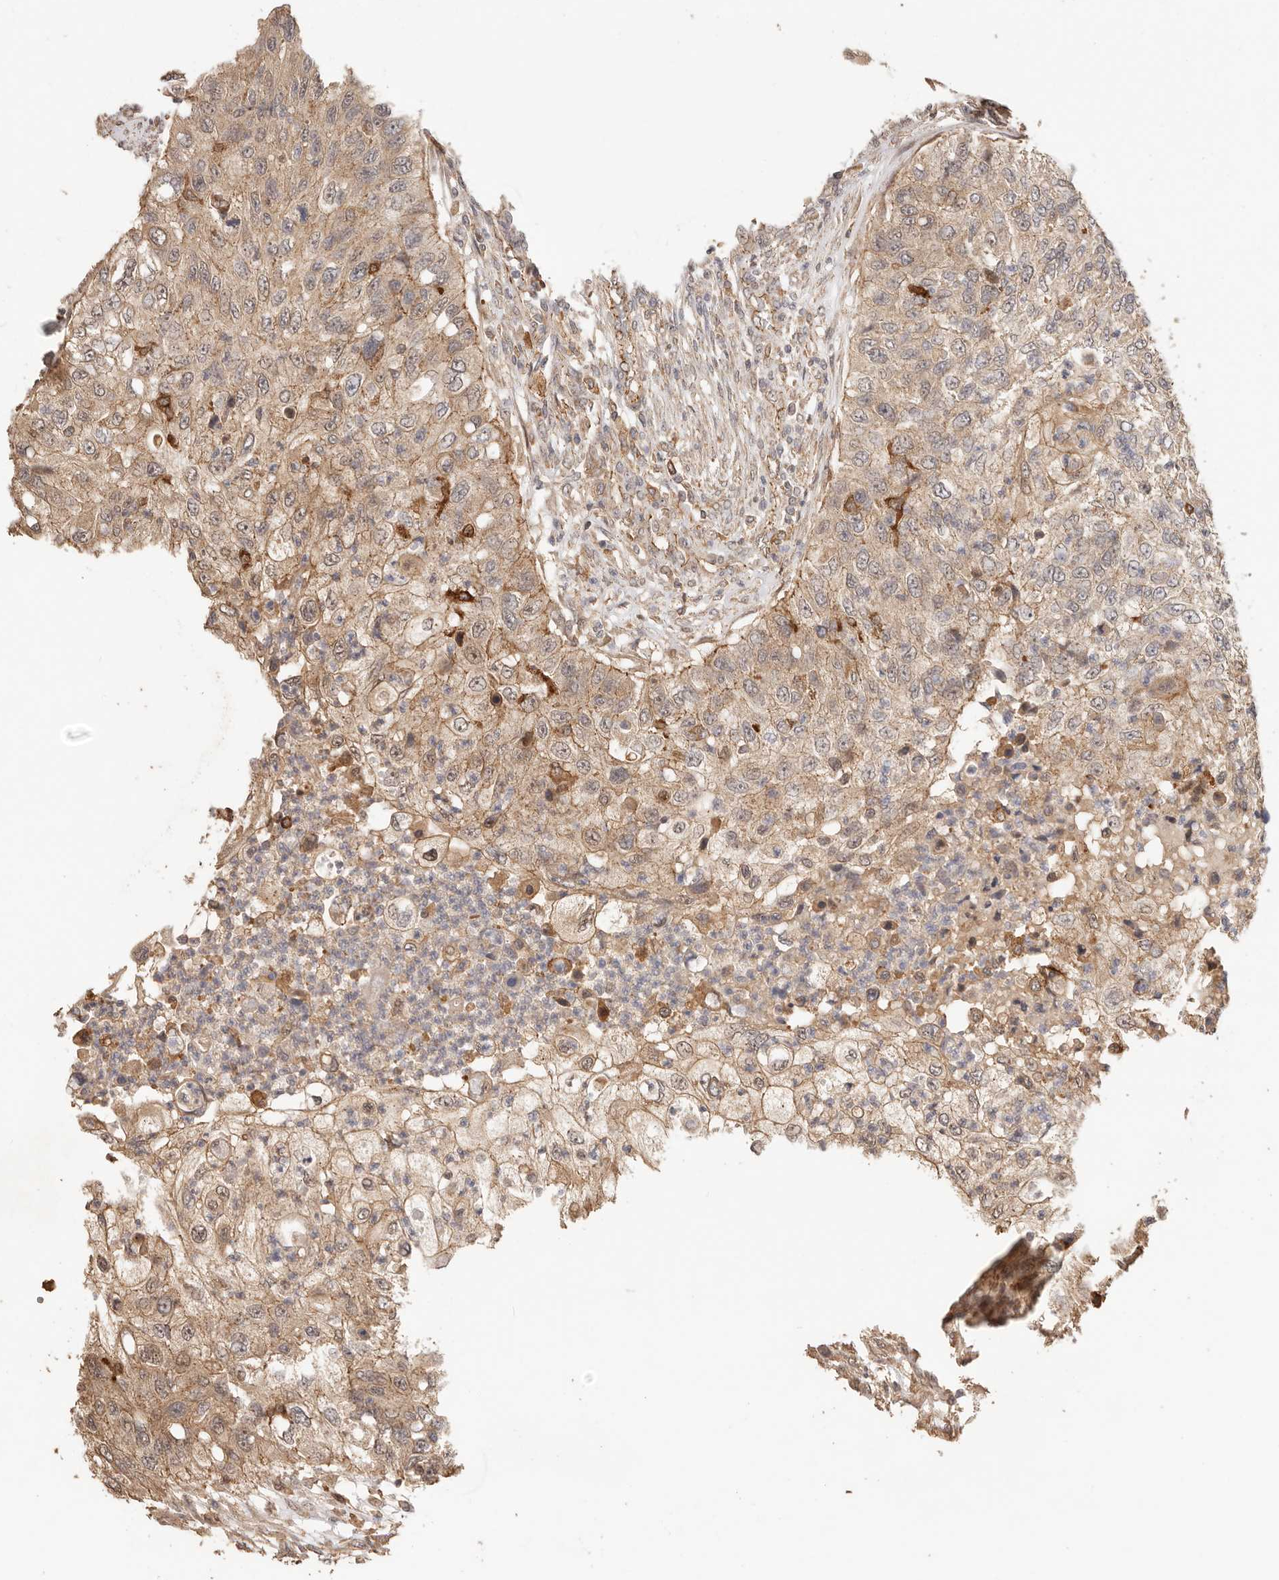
{"staining": {"intensity": "weak", "quantity": ">75%", "location": "cytoplasmic/membranous"}, "tissue": "urothelial cancer", "cell_type": "Tumor cells", "image_type": "cancer", "snomed": [{"axis": "morphology", "description": "Urothelial carcinoma, High grade"}, {"axis": "topography", "description": "Urinary bladder"}], "caption": "A histopathology image of high-grade urothelial carcinoma stained for a protein shows weak cytoplasmic/membranous brown staining in tumor cells.", "gene": "AFDN", "patient": {"sex": "female", "age": 60}}